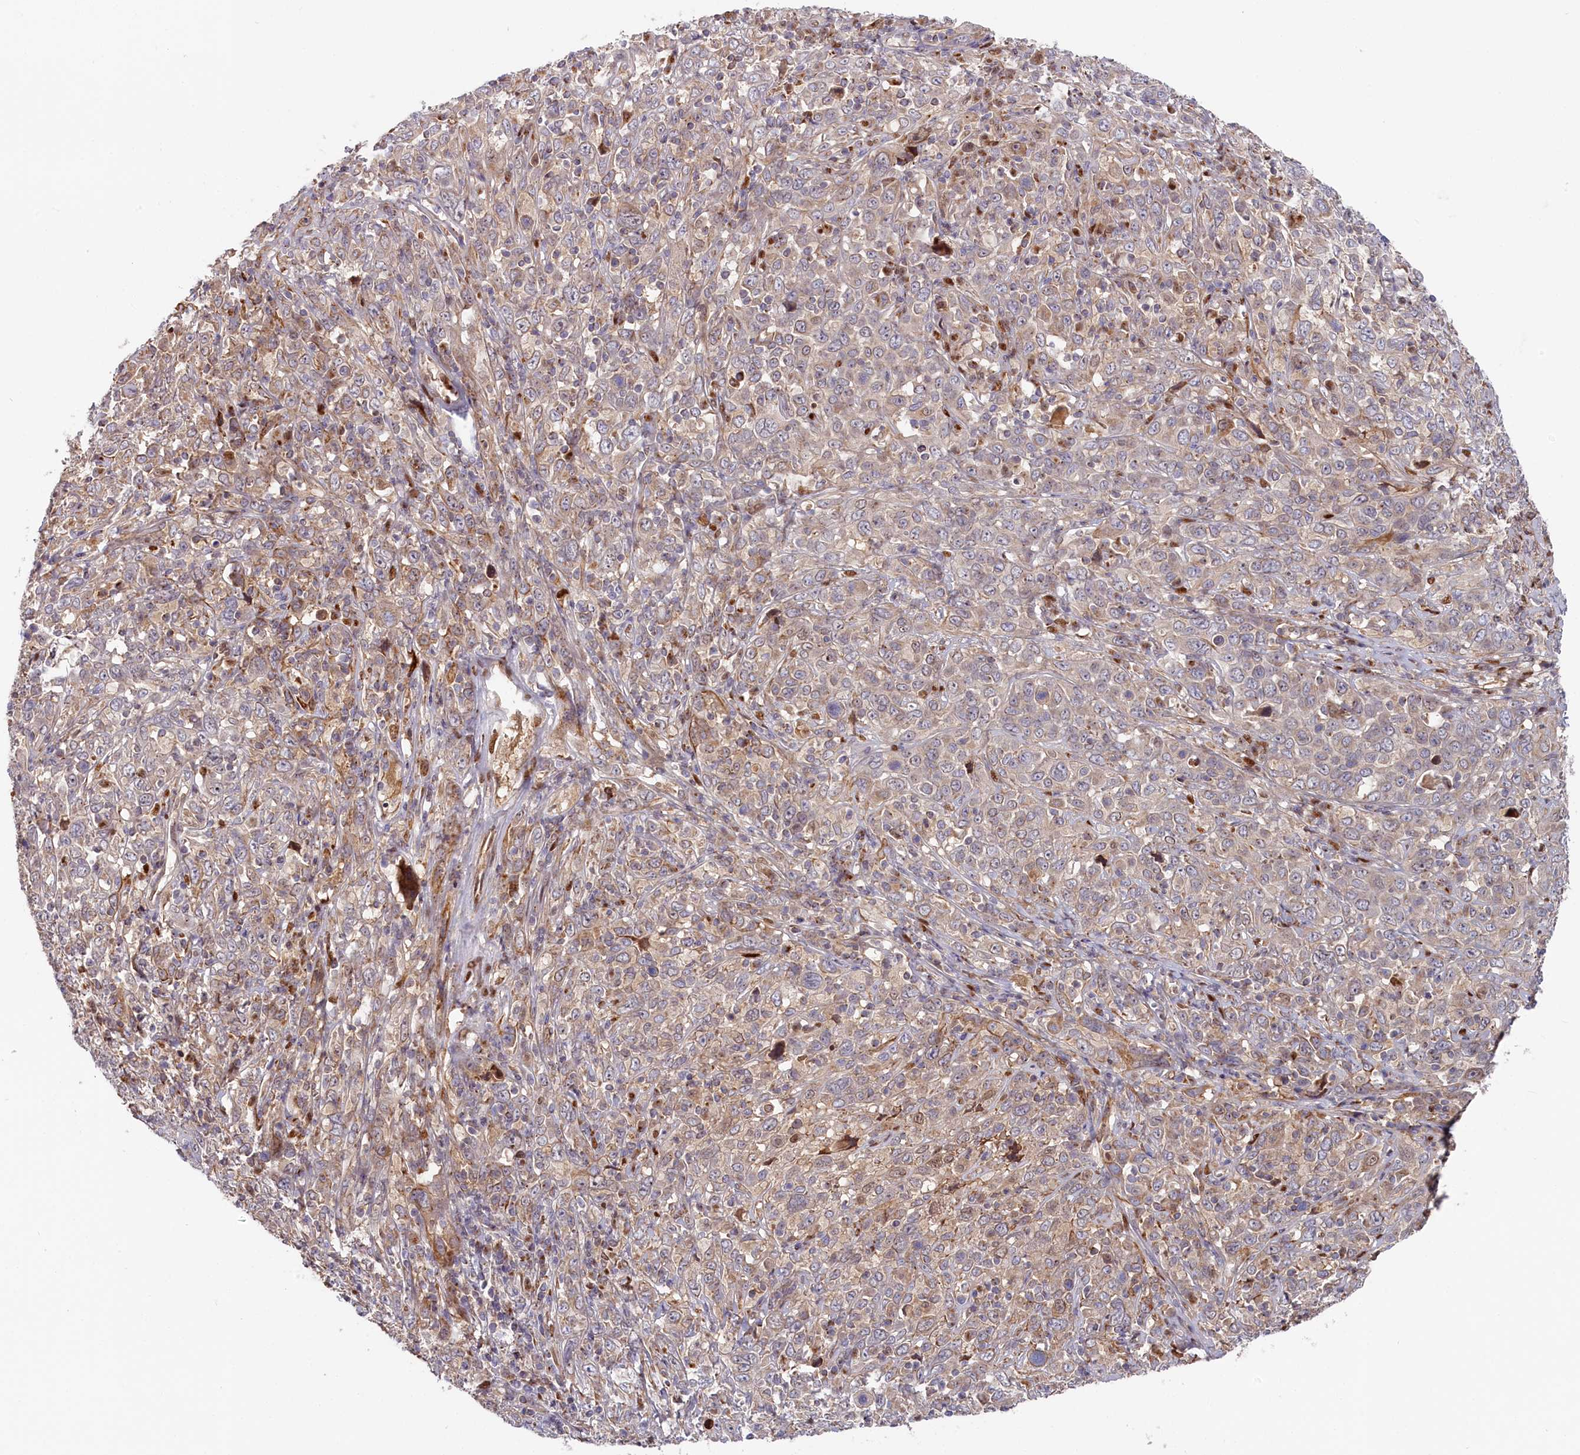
{"staining": {"intensity": "weak", "quantity": "<25%", "location": "cytoplasmic/membranous"}, "tissue": "cervical cancer", "cell_type": "Tumor cells", "image_type": "cancer", "snomed": [{"axis": "morphology", "description": "Squamous cell carcinoma, NOS"}, {"axis": "topography", "description": "Cervix"}], "caption": "Cervical cancer (squamous cell carcinoma) was stained to show a protein in brown. There is no significant expression in tumor cells. (IHC, brightfield microscopy, high magnification).", "gene": "CHST12", "patient": {"sex": "female", "age": 46}}